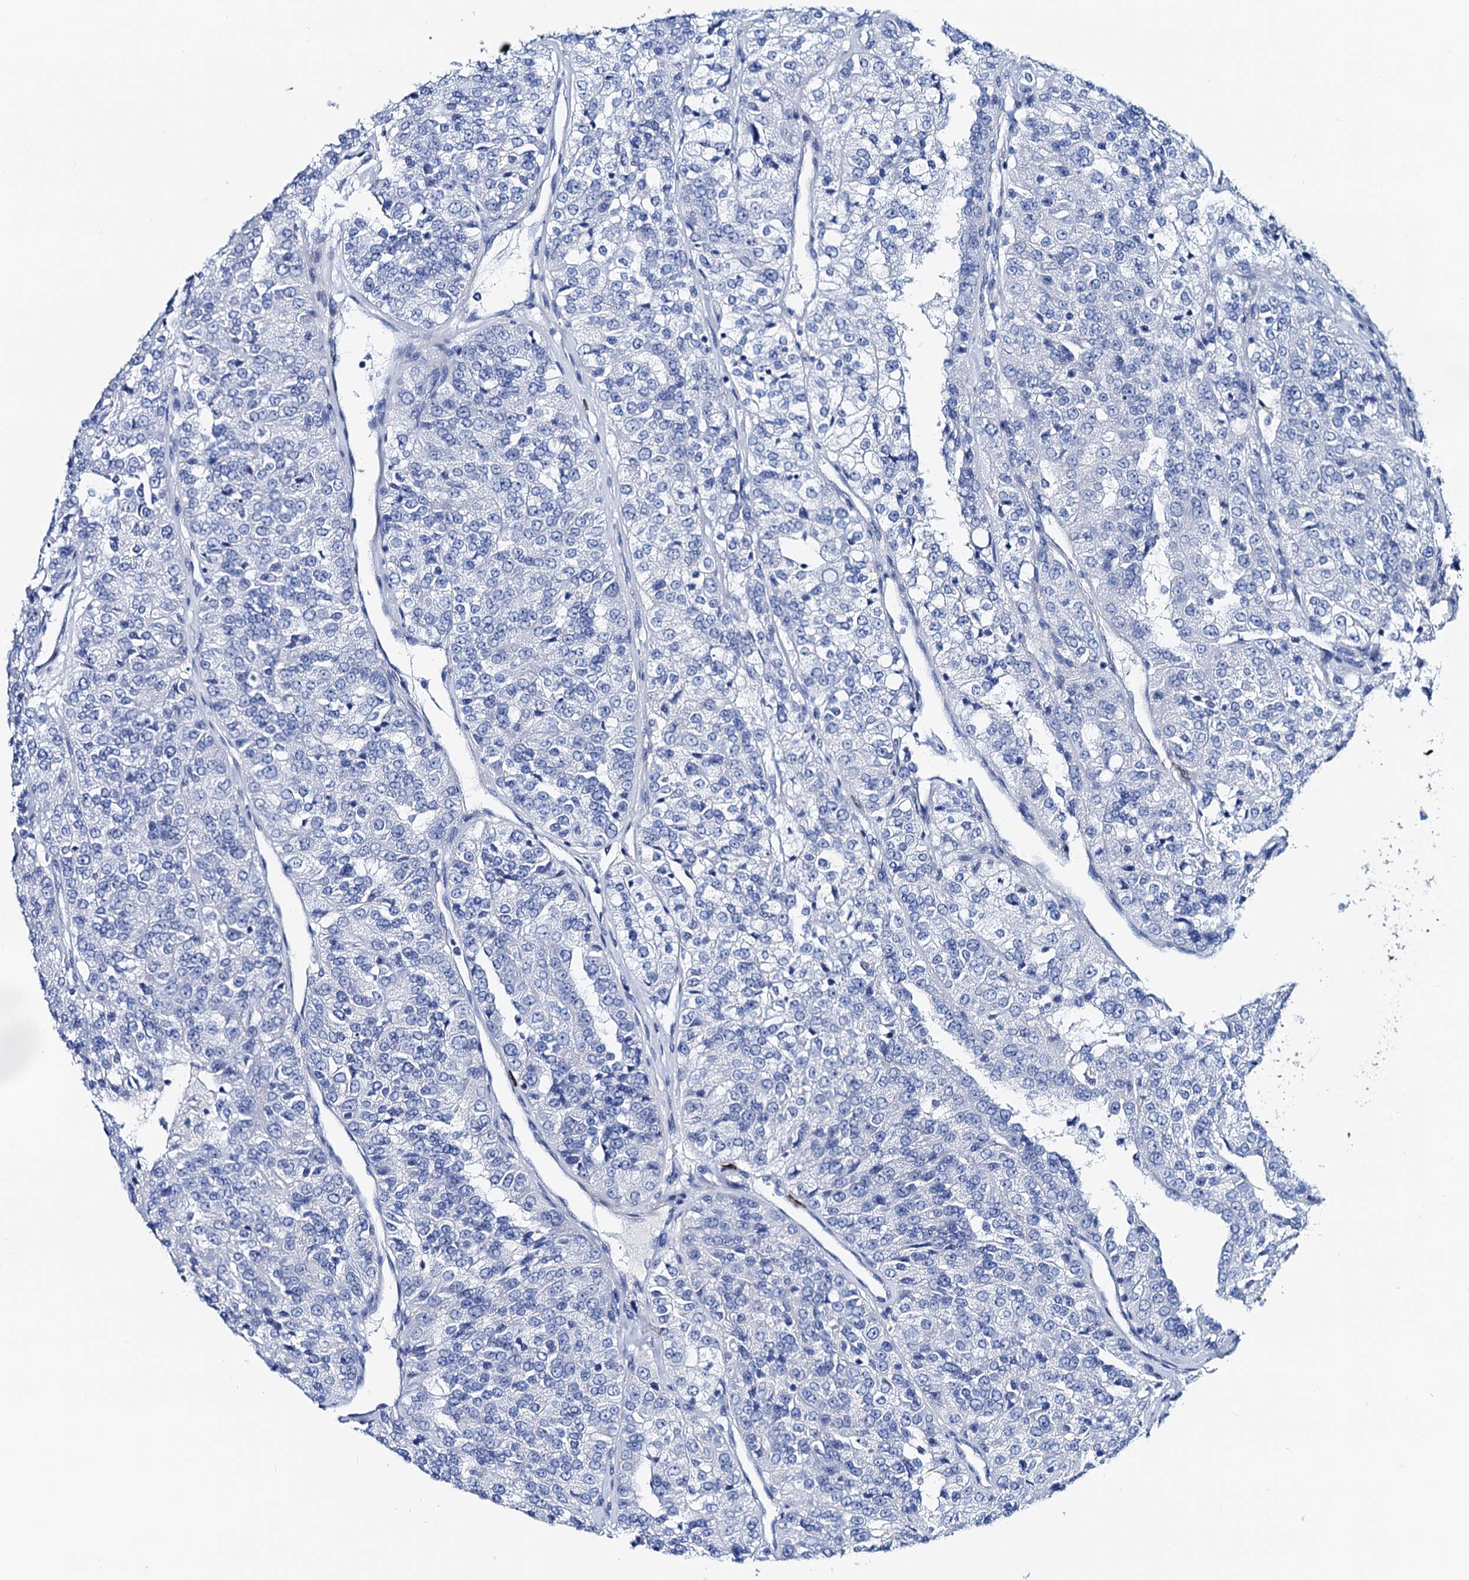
{"staining": {"intensity": "negative", "quantity": "none", "location": "none"}, "tissue": "renal cancer", "cell_type": "Tumor cells", "image_type": "cancer", "snomed": [{"axis": "morphology", "description": "Adenocarcinoma, NOS"}, {"axis": "topography", "description": "Kidney"}], "caption": "A high-resolution image shows immunohistochemistry (IHC) staining of renal cancer, which displays no significant expression in tumor cells.", "gene": "NLRP10", "patient": {"sex": "female", "age": 63}}